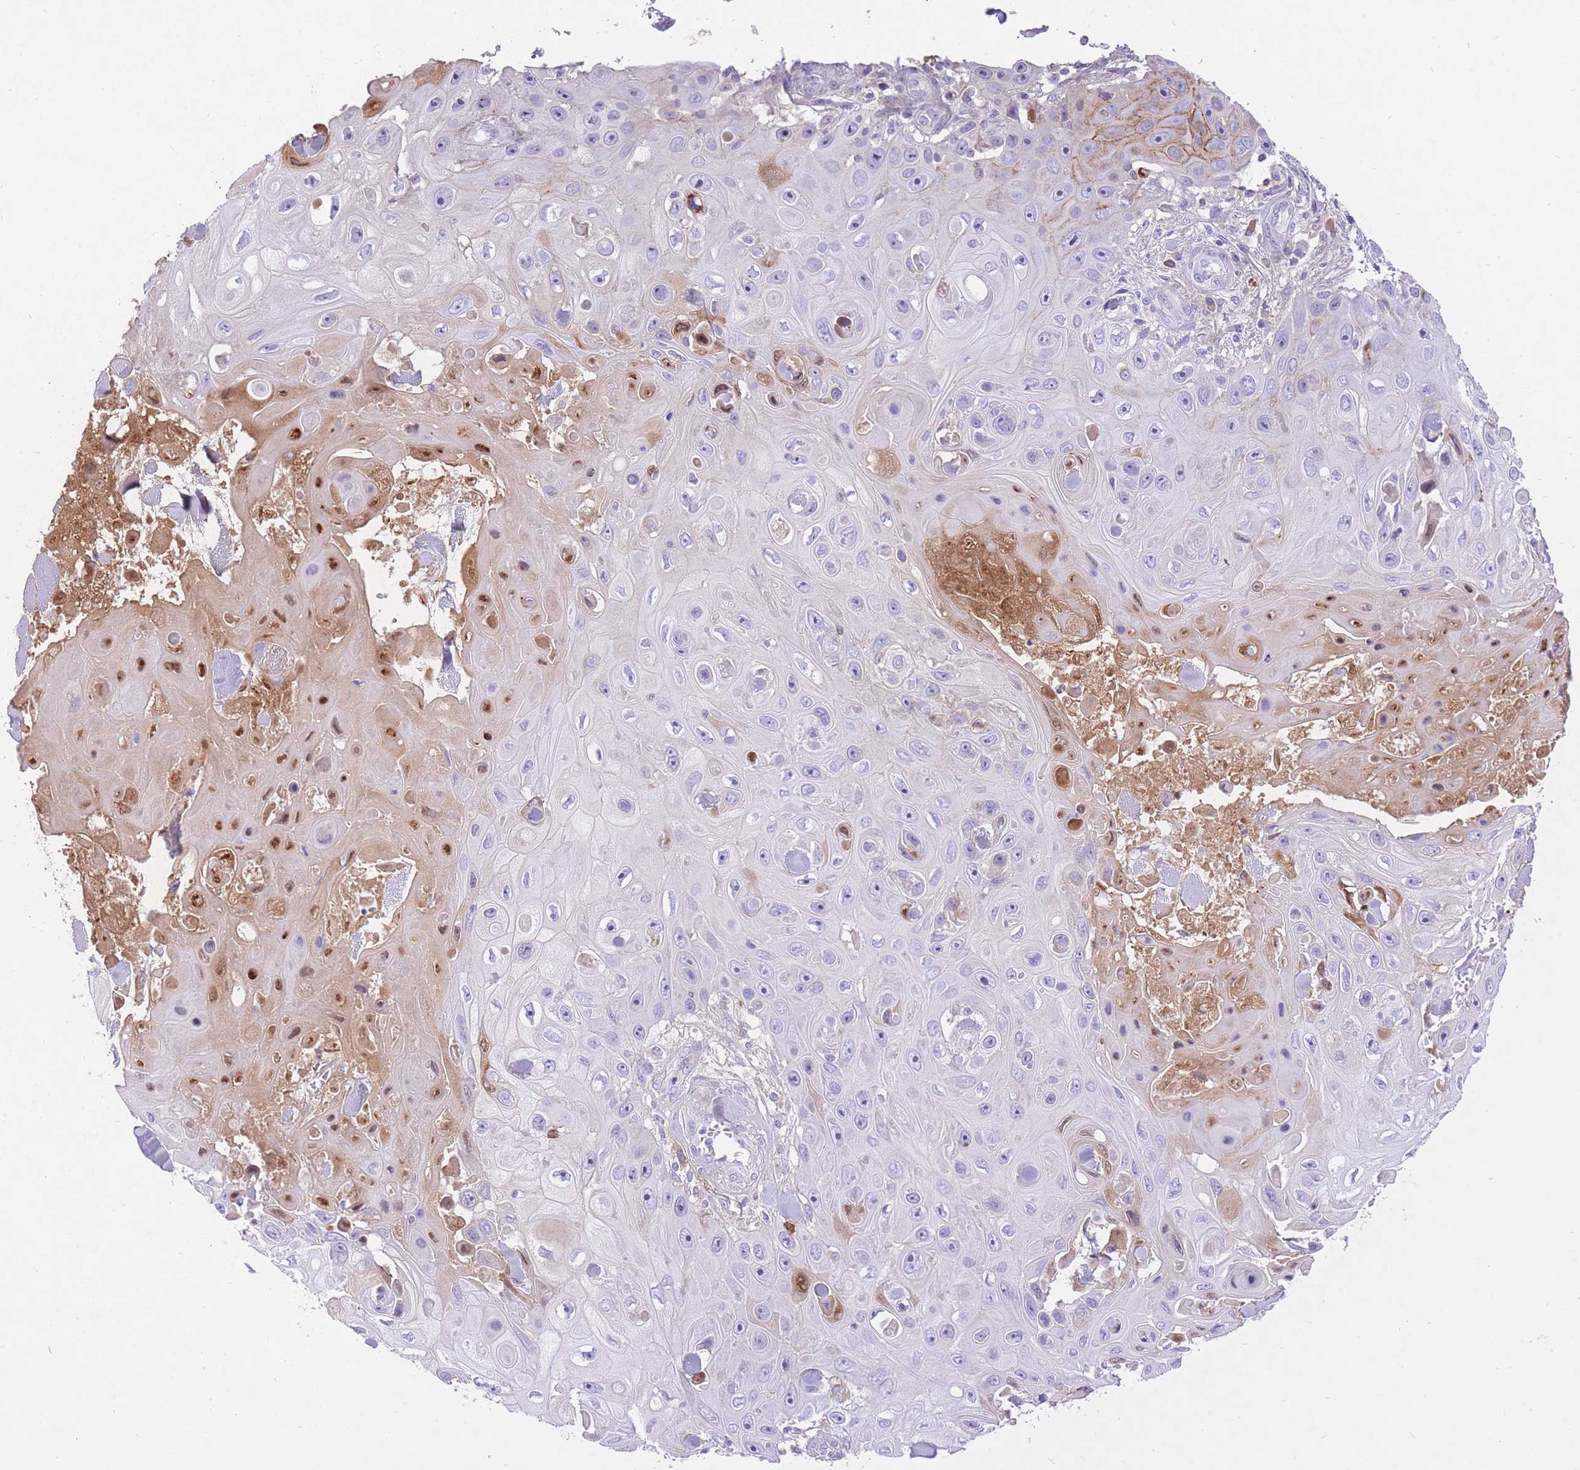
{"staining": {"intensity": "negative", "quantity": "none", "location": "none"}, "tissue": "skin cancer", "cell_type": "Tumor cells", "image_type": "cancer", "snomed": [{"axis": "morphology", "description": "Squamous cell carcinoma, NOS"}, {"axis": "topography", "description": "Skin"}], "caption": "Tumor cells are negative for brown protein staining in skin cancer (squamous cell carcinoma).", "gene": "HRG", "patient": {"sex": "male", "age": 82}}